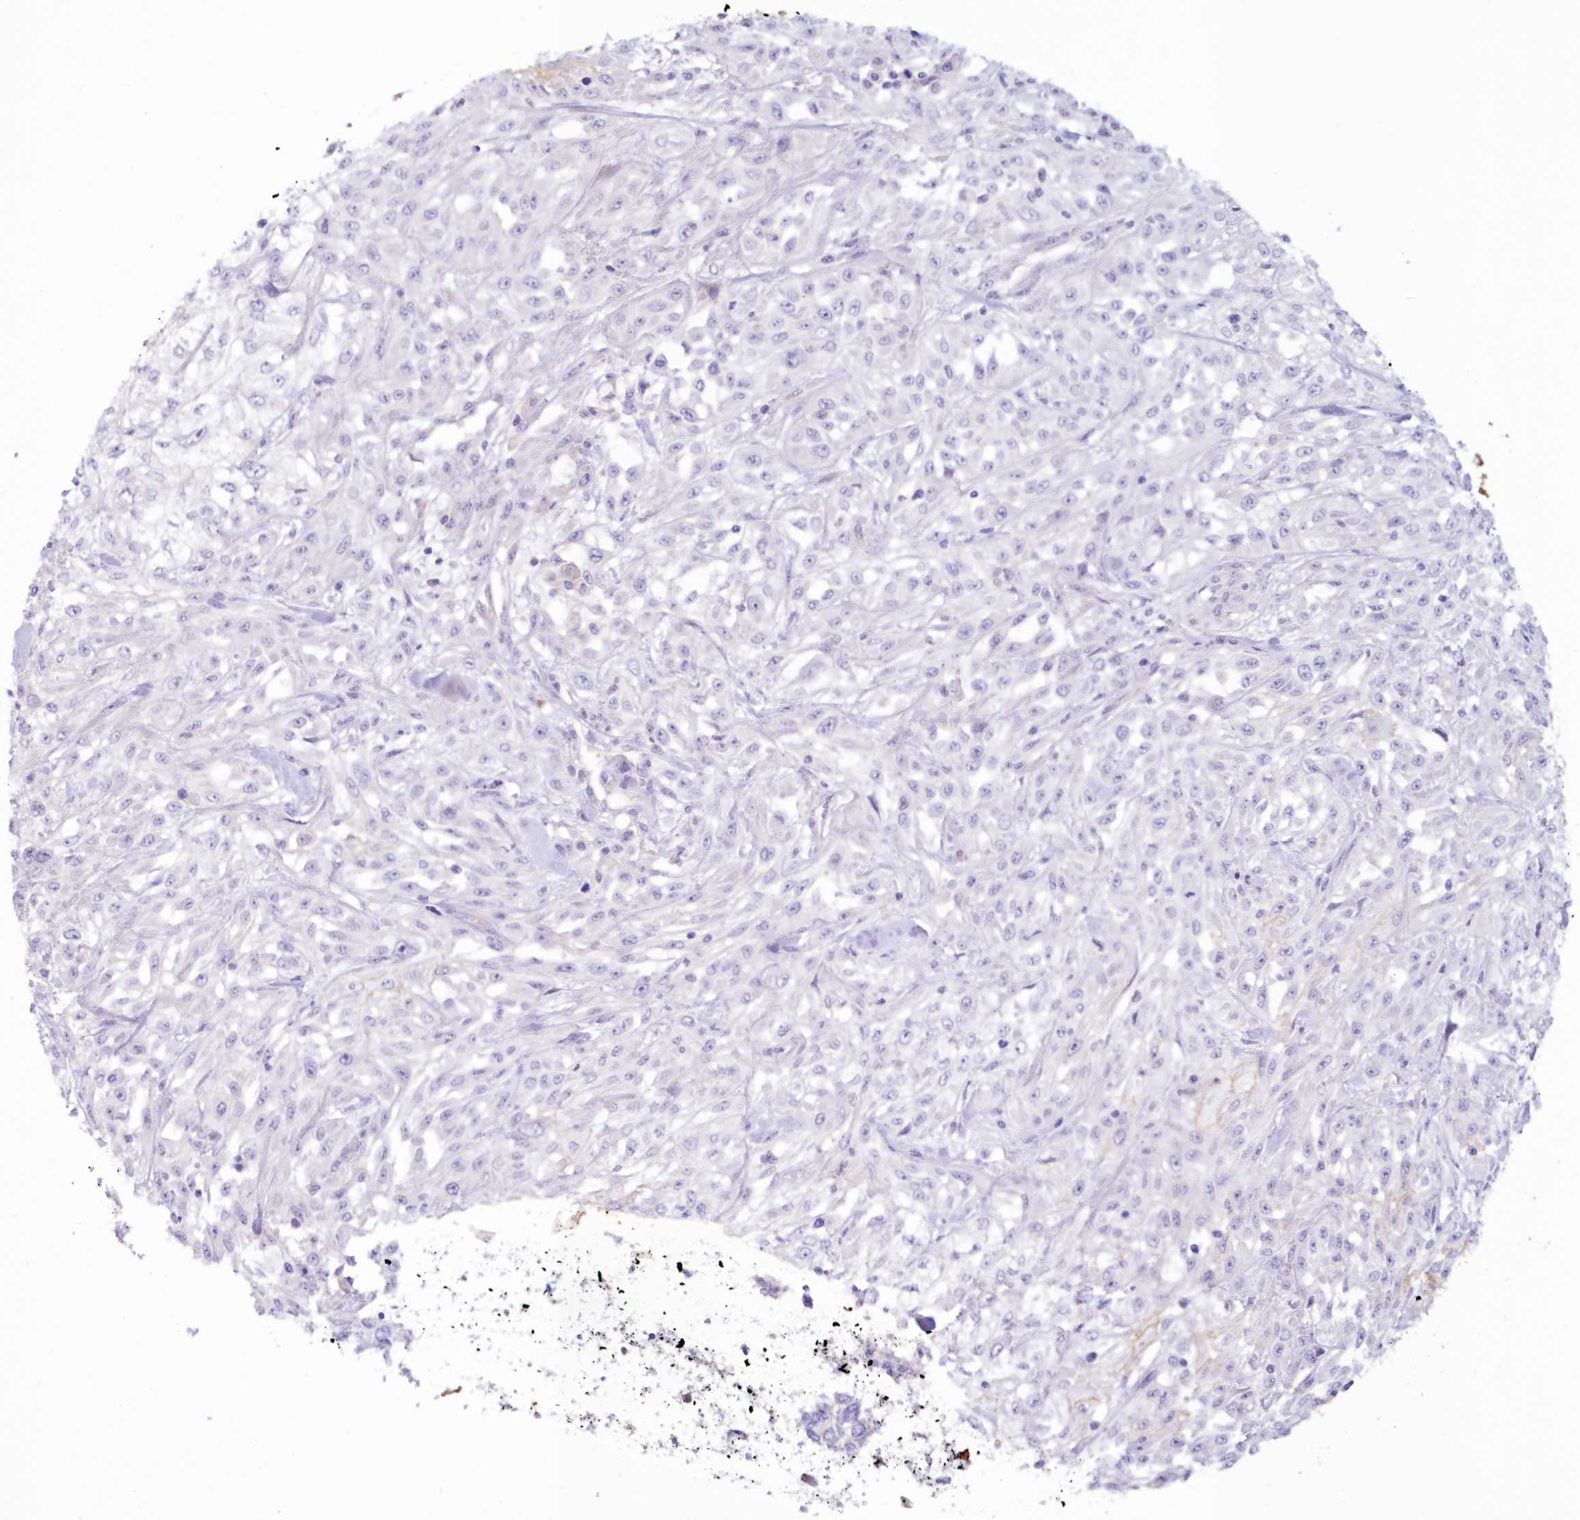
{"staining": {"intensity": "negative", "quantity": "none", "location": "none"}, "tissue": "skin cancer", "cell_type": "Tumor cells", "image_type": "cancer", "snomed": [{"axis": "morphology", "description": "Squamous cell carcinoma, NOS"}, {"axis": "morphology", "description": "Squamous cell carcinoma, metastatic, NOS"}, {"axis": "topography", "description": "Skin"}, {"axis": "topography", "description": "Lymph node"}], "caption": "An image of skin cancer (metastatic squamous cell carcinoma) stained for a protein demonstrates no brown staining in tumor cells.", "gene": "SNED1", "patient": {"sex": "male", "age": 75}}